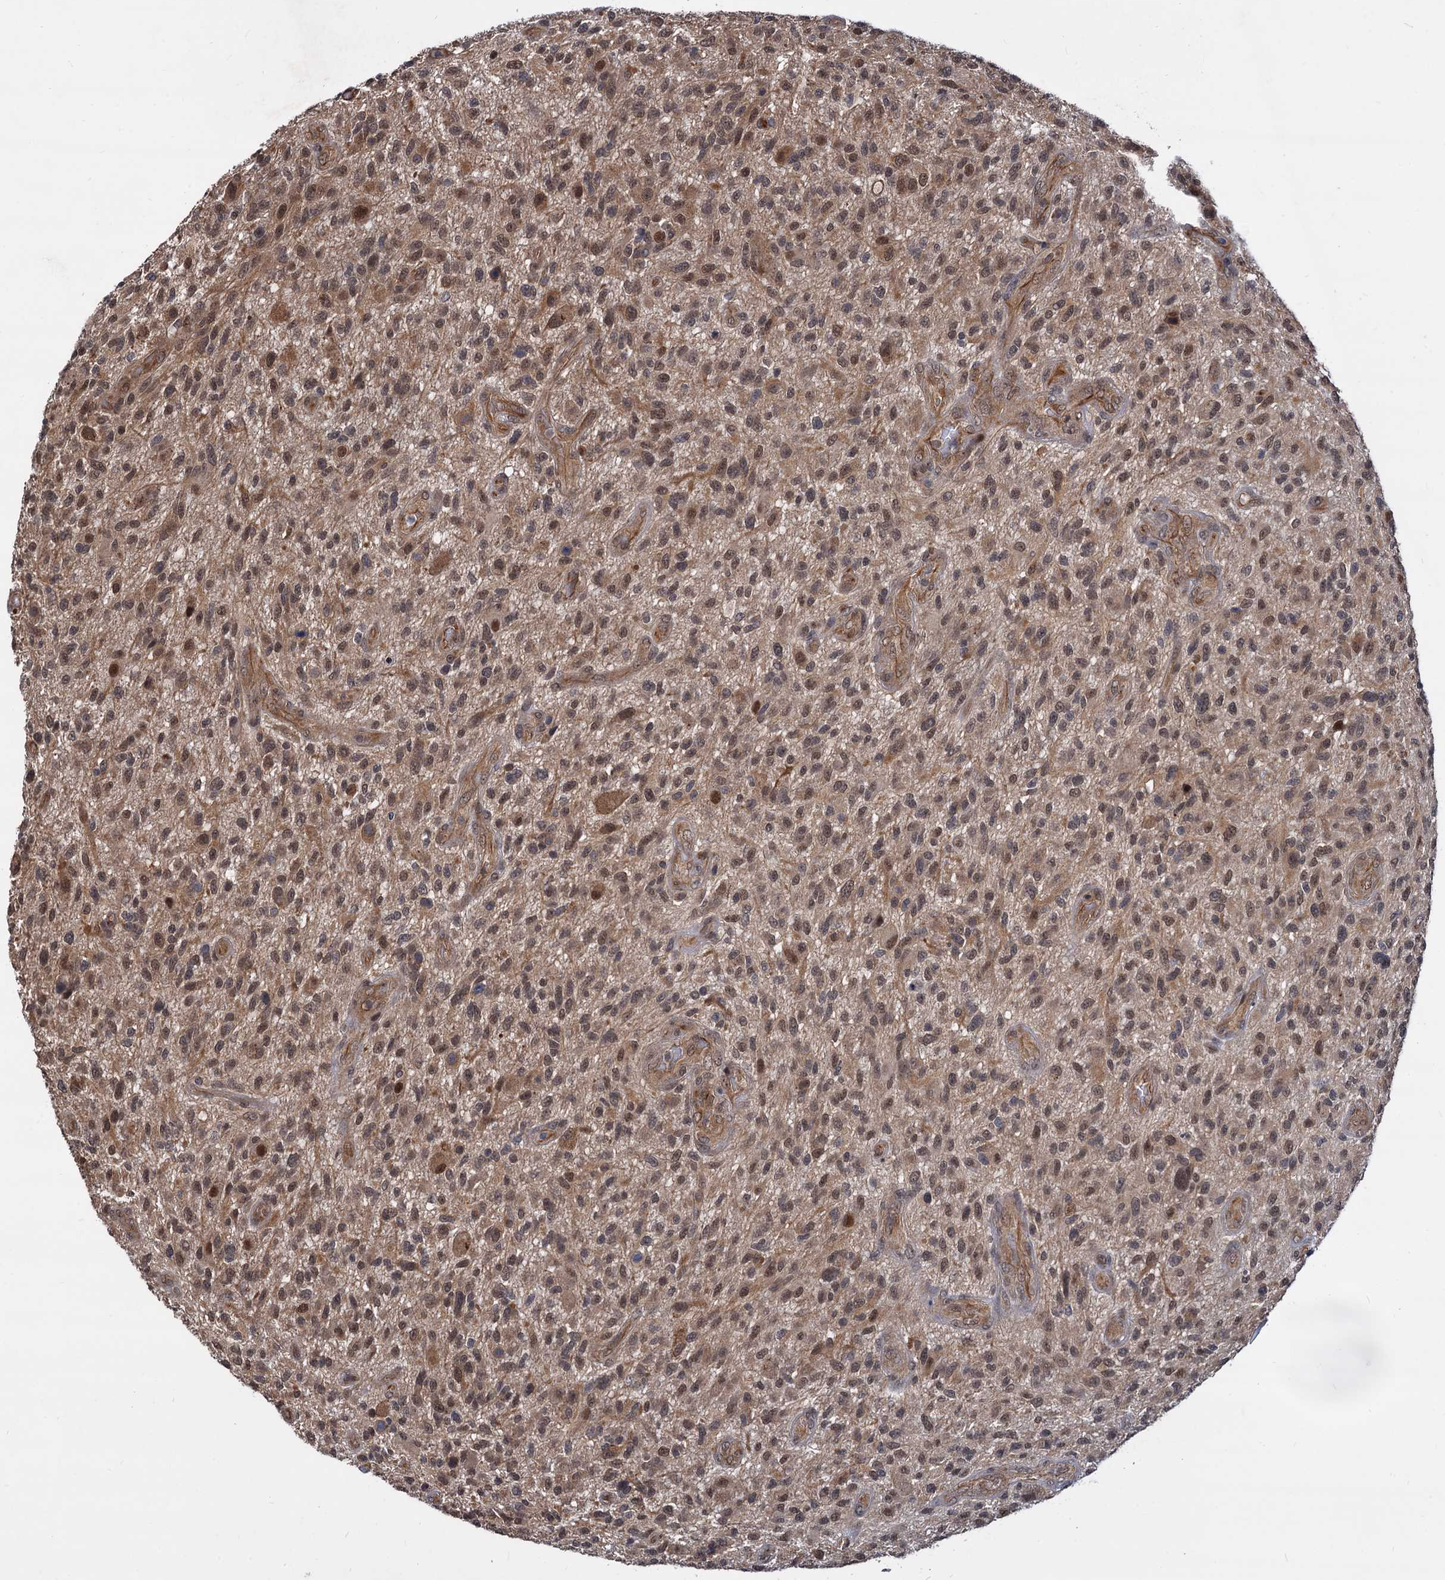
{"staining": {"intensity": "moderate", "quantity": ">75%", "location": "cytoplasmic/membranous,nuclear"}, "tissue": "glioma", "cell_type": "Tumor cells", "image_type": "cancer", "snomed": [{"axis": "morphology", "description": "Glioma, malignant, High grade"}, {"axis": "topography", "description": "Brain"}], "caption": "Tumor cells display medium levels of moderate cytoplasmic/membranous and nuclear positivity in about >75% of cells in human malignant high-grade glioma.", "gene": "PSMD4", "patient": {"sex": "male", "age": 47}}